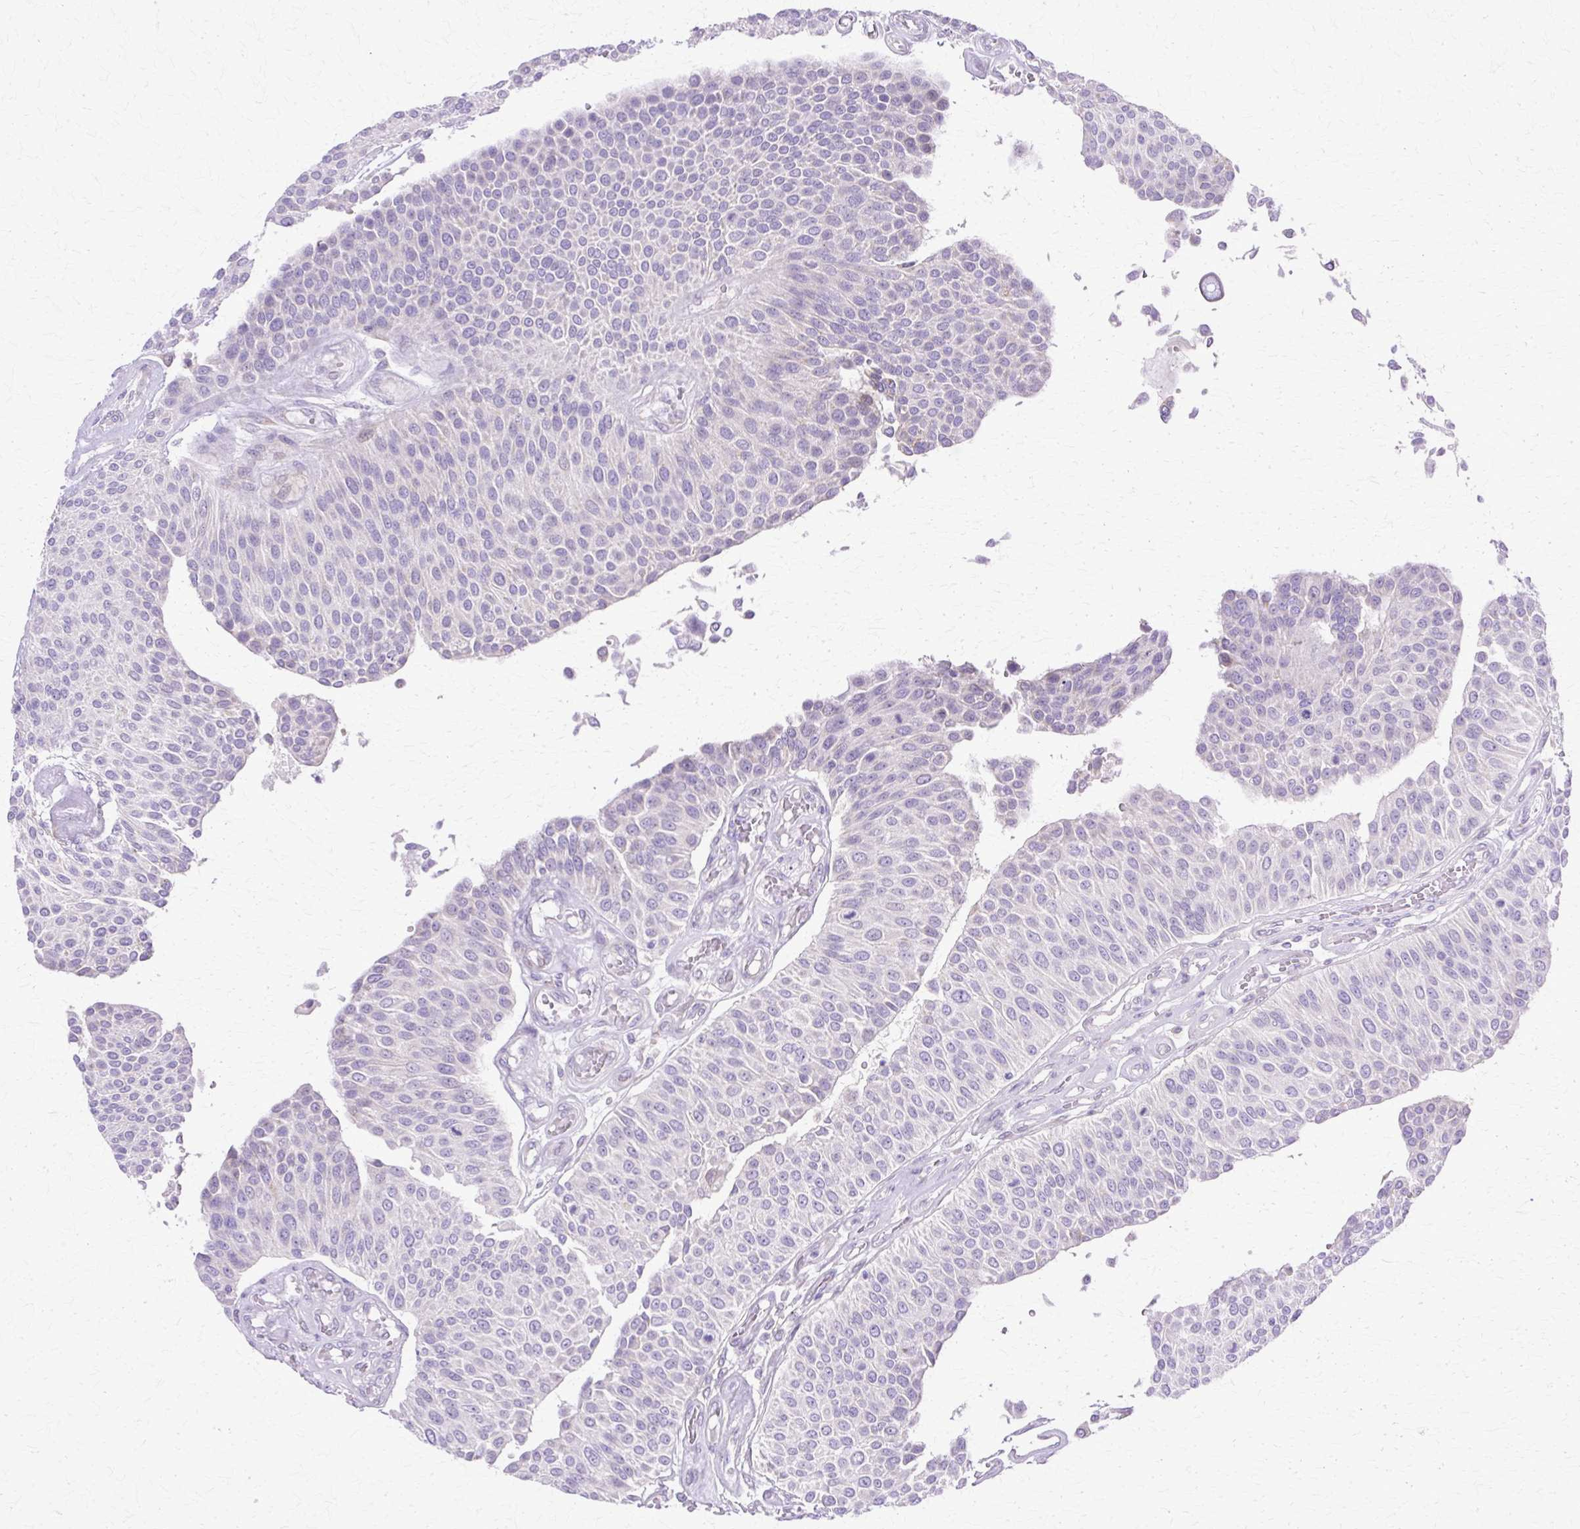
{"staining": {"intensity": "negative", "quantity": "none", "location": "none"}, "tissue": "urothelial cancer", "cell_type": "Tumor cells", "image_type": "cancer", "snomed": [{"axis": "morphology", "description": "Urothelial carcinoma, NOS"}, {"axis": "topography", "description": "Urinary bladder"}], "caption": "There is no significant staining in tumor cells of transitional cell carcinoma.", "gene": "TBC1D3G", "patient": {"sex": "male", "age": 55}}